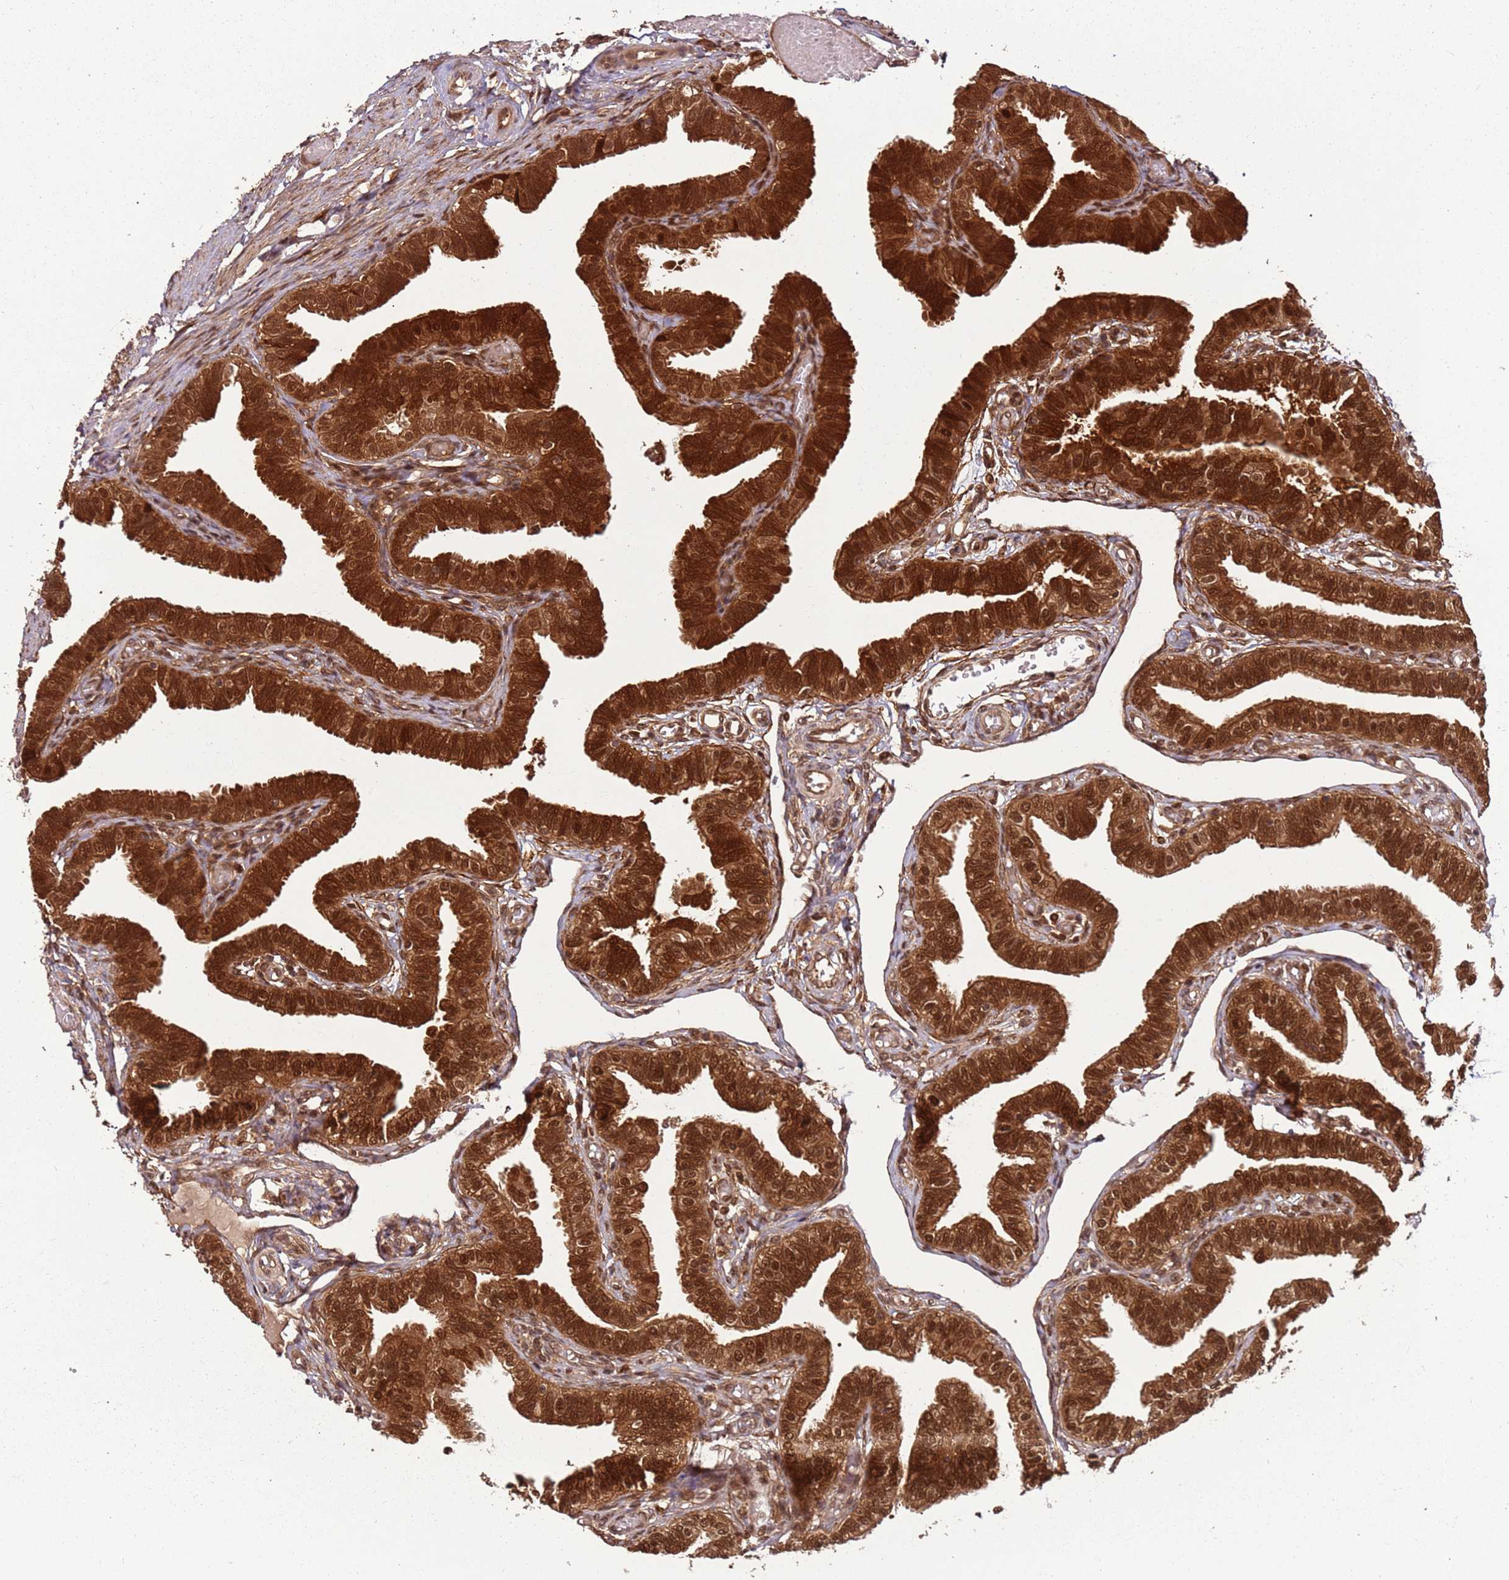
{"staining": {"intensity": "strong", "quantity": ">75%", "location": "cytoplasmic/membranous,nuclear"}, "tissue": "fallopian tube", "cell_type": "Glandular cells", "image_type": "normal", "snomed": [{"axis": "morphology", "description": "Normal tissue, NOS"}, {"axis": "topography", "description": "Fallopian tube"}], "caption": "High-magnification brightfield microscopy of normal fallopian tube stained with DAB (brown) and counterstained with hematoxylin (blue). glandular cells exhibit strong cytoplasmic/membranous,nuclear expression is seen in approximately>75% of cells. (DAB IHC with brightfield microscopy, high magnification).", "gene": "PGLS", "patient": {"sex": "female", "age": 39}}